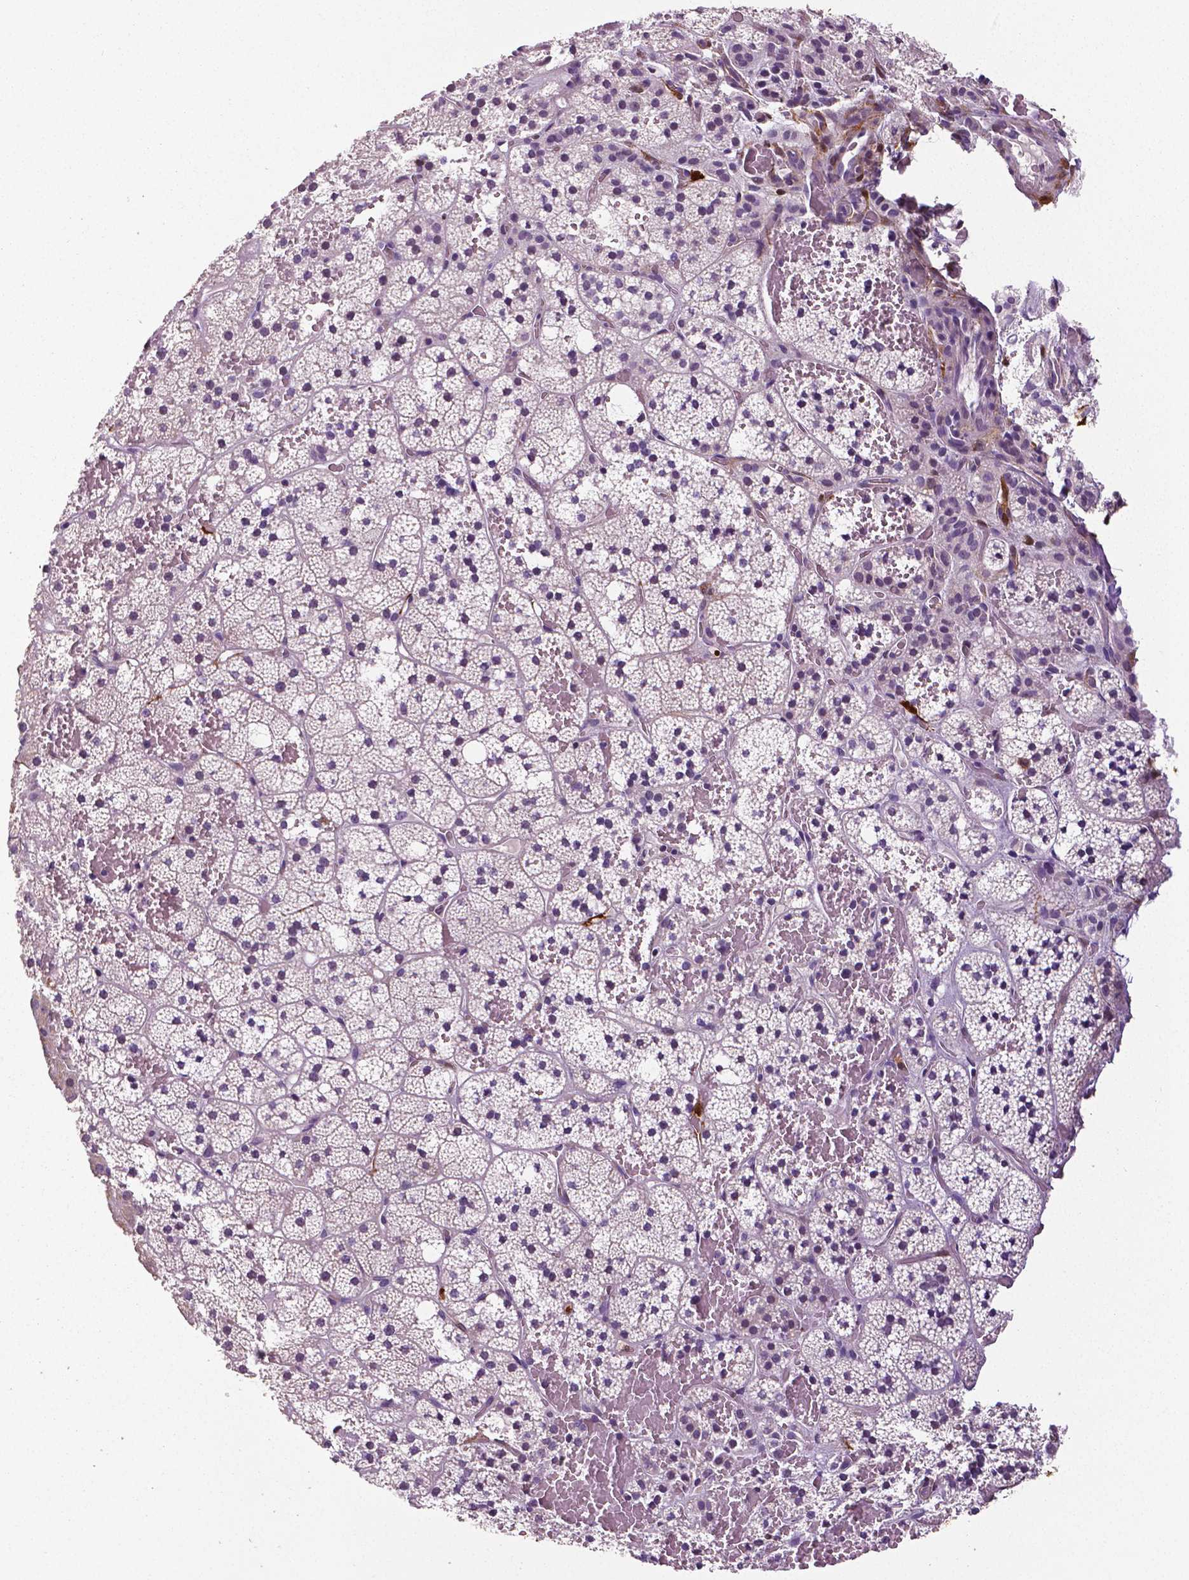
{"staining": {"intensity": "negative", "quantity": "none", "location": "none"}, "tissue": "adrenal gland", "cell_type": "Glandular cells", "image_type": "normal", "snomed": [{"axis": "morphology", "description": "Normal tissue, NOS"}, {"axis": "topography", "description": "Adrenal gland"}], "caption": "Immunohistochemistry image of benign human adrenal gland stained for a protein (brown), which demonstrates no positivity in glandular cells.", "gene": "PHGDH", "patient": {"sex": "male", "age": 53}}